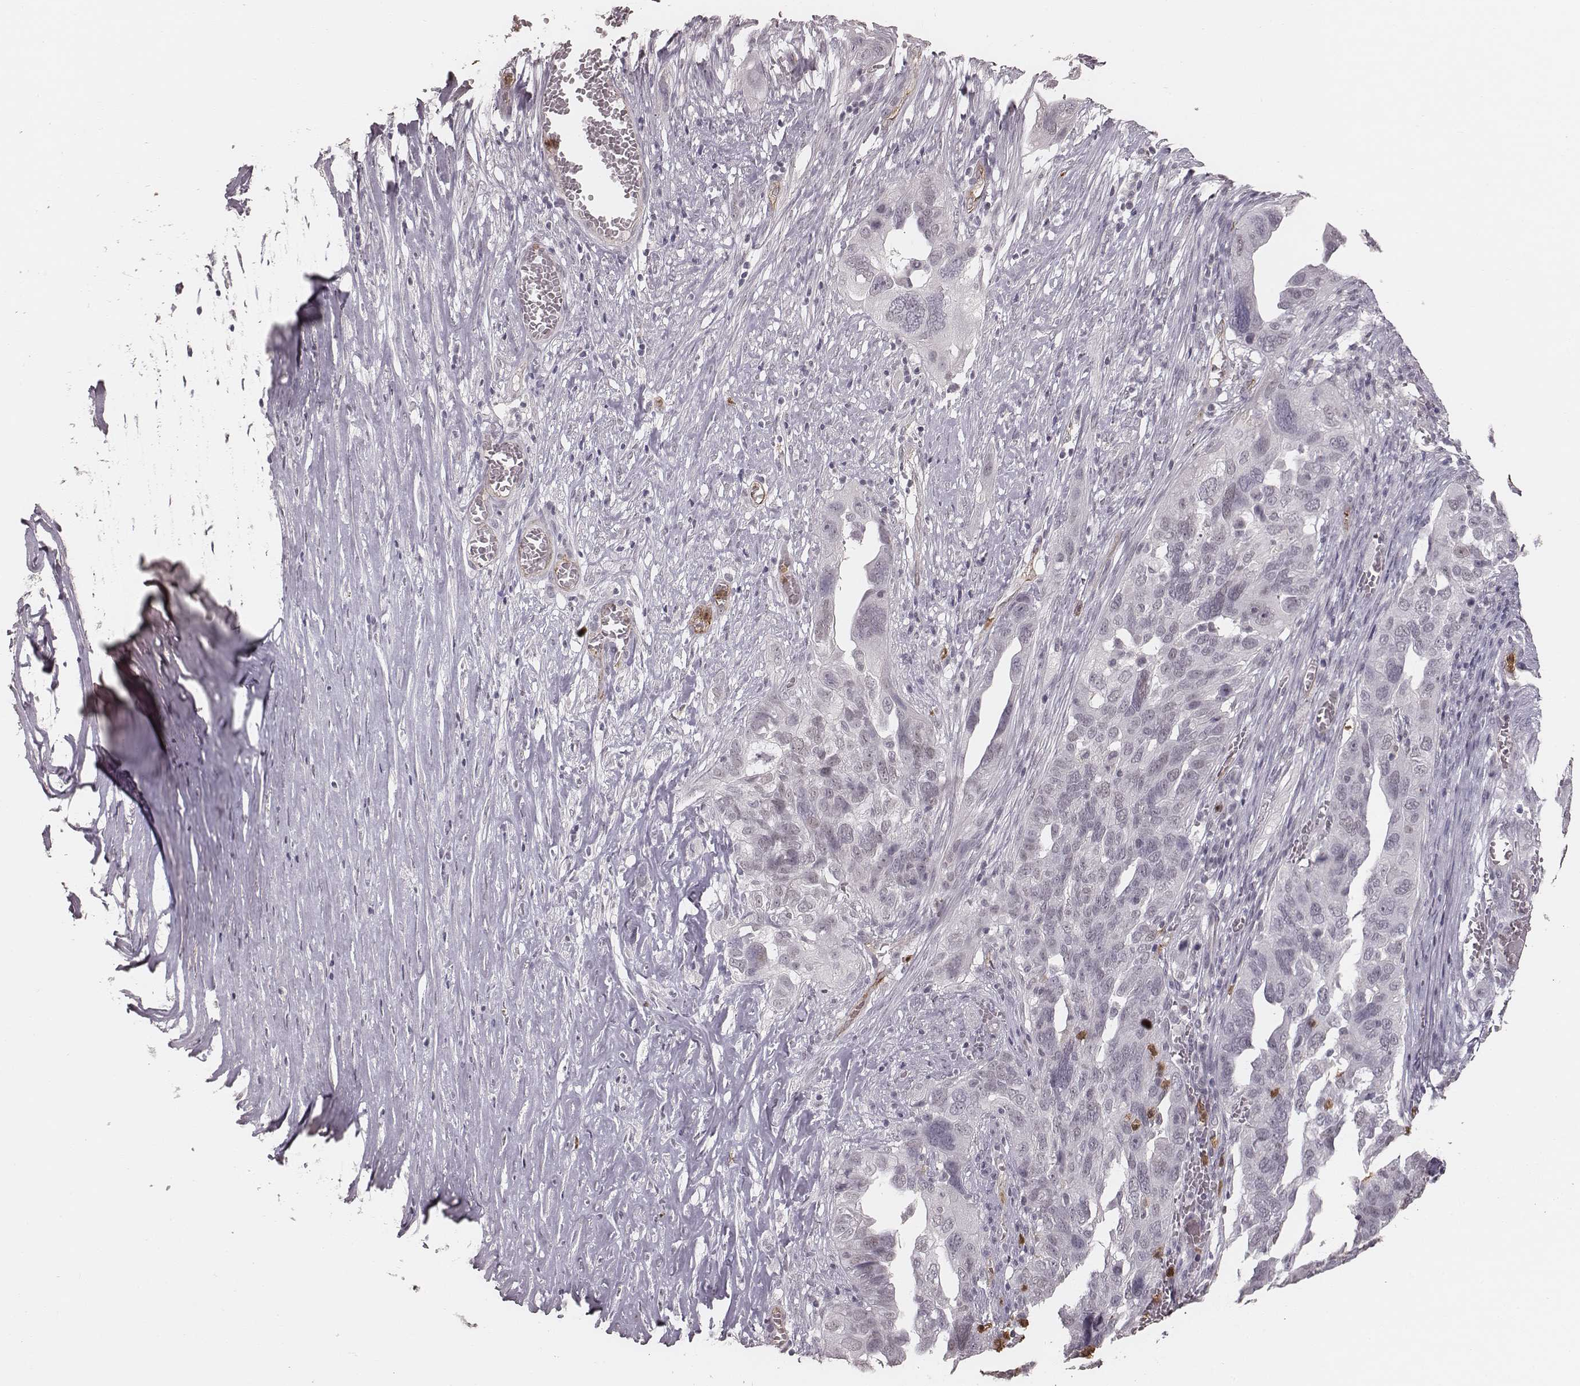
{"staining": {"intensity": "negative", "quantity": "none", "location": "none"}, "tissue": "ovarian cancer", "cell_type": "Tumor cells", "image_type": "cancer", "snomed": [{"axis": "morphology", "description": "Carcinoma, endometroid"}, {"axis": "topography", "description": "Soft tissue"}, {"axis": "topography", "description": "Ovary"}], "caption": "This micrograph is of ovarian endometroid carcinoma stained with immunohistochemistry (IHC) to label a protein in brown with the nuclei are counter-stained blue. There is no positivity in tumor cells.", "gene": "KITLG", "patient": {"sex": "female", "age": 52}}